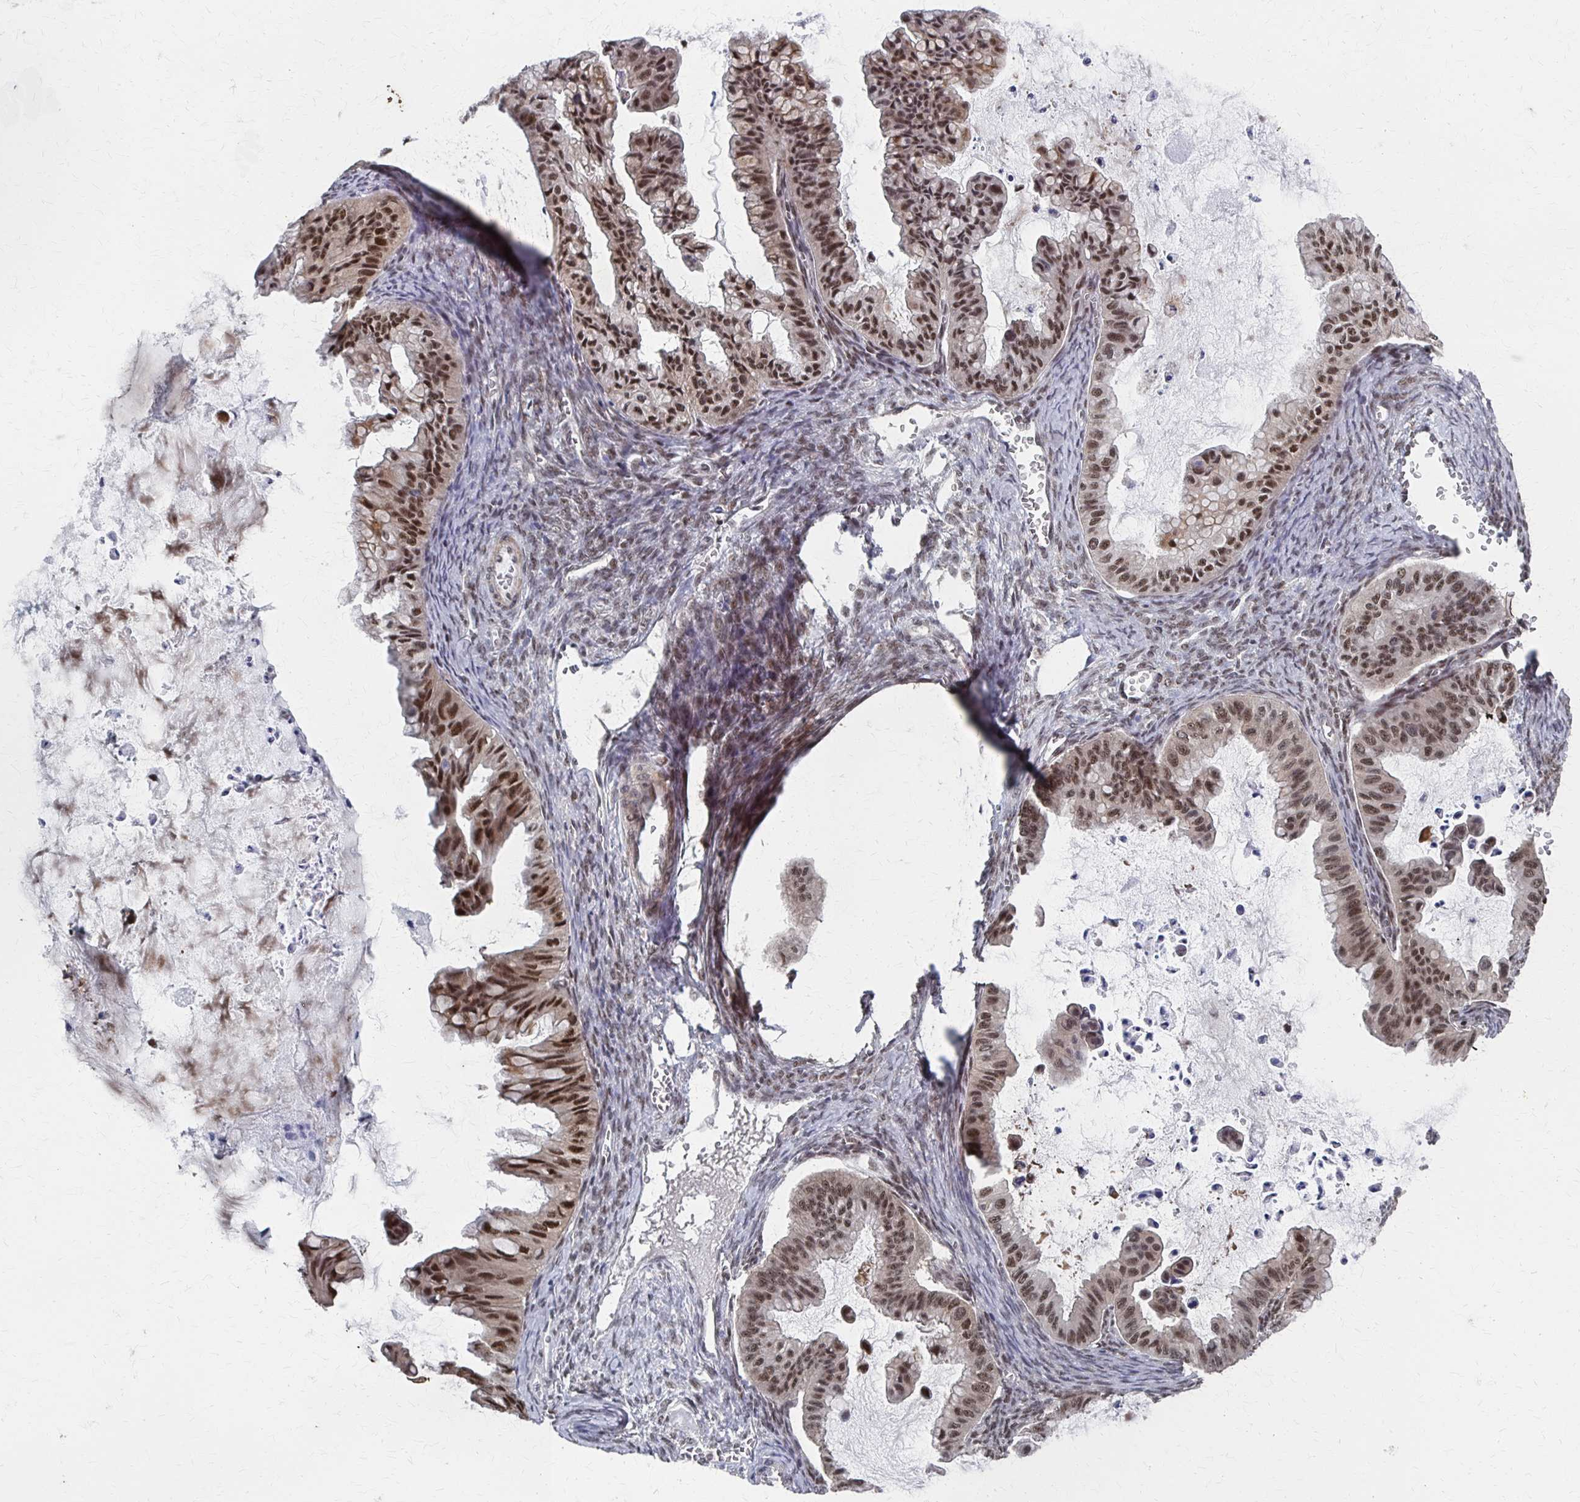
{"staining": {"intensity": "moderate", "quantity": ">75%", "location": "nuclear"}, "tissue": "ovarian cancer", "cell_type": "Tumor cells", "image_type": "cancer", "snomed": [{"axis": "morphology", "description": "Cystadenocarcinoma, mucinous, NOS"}, {"axis": "topography", "description": "Ovary"}], "caption": "Immunohistochemistry photomicrograph of neoplastic tissue: human ovarian cancer (mucinous cystadenocarcinoma) stained using immunohistochemistry (IHC) exhibits medium levels of moderate protein expression localized specifically in the nuclear of tumor cells, appearing as a nuclear brown color.", "gene": "GTF2B", "patient": {"sex": "female", "age": 72}}